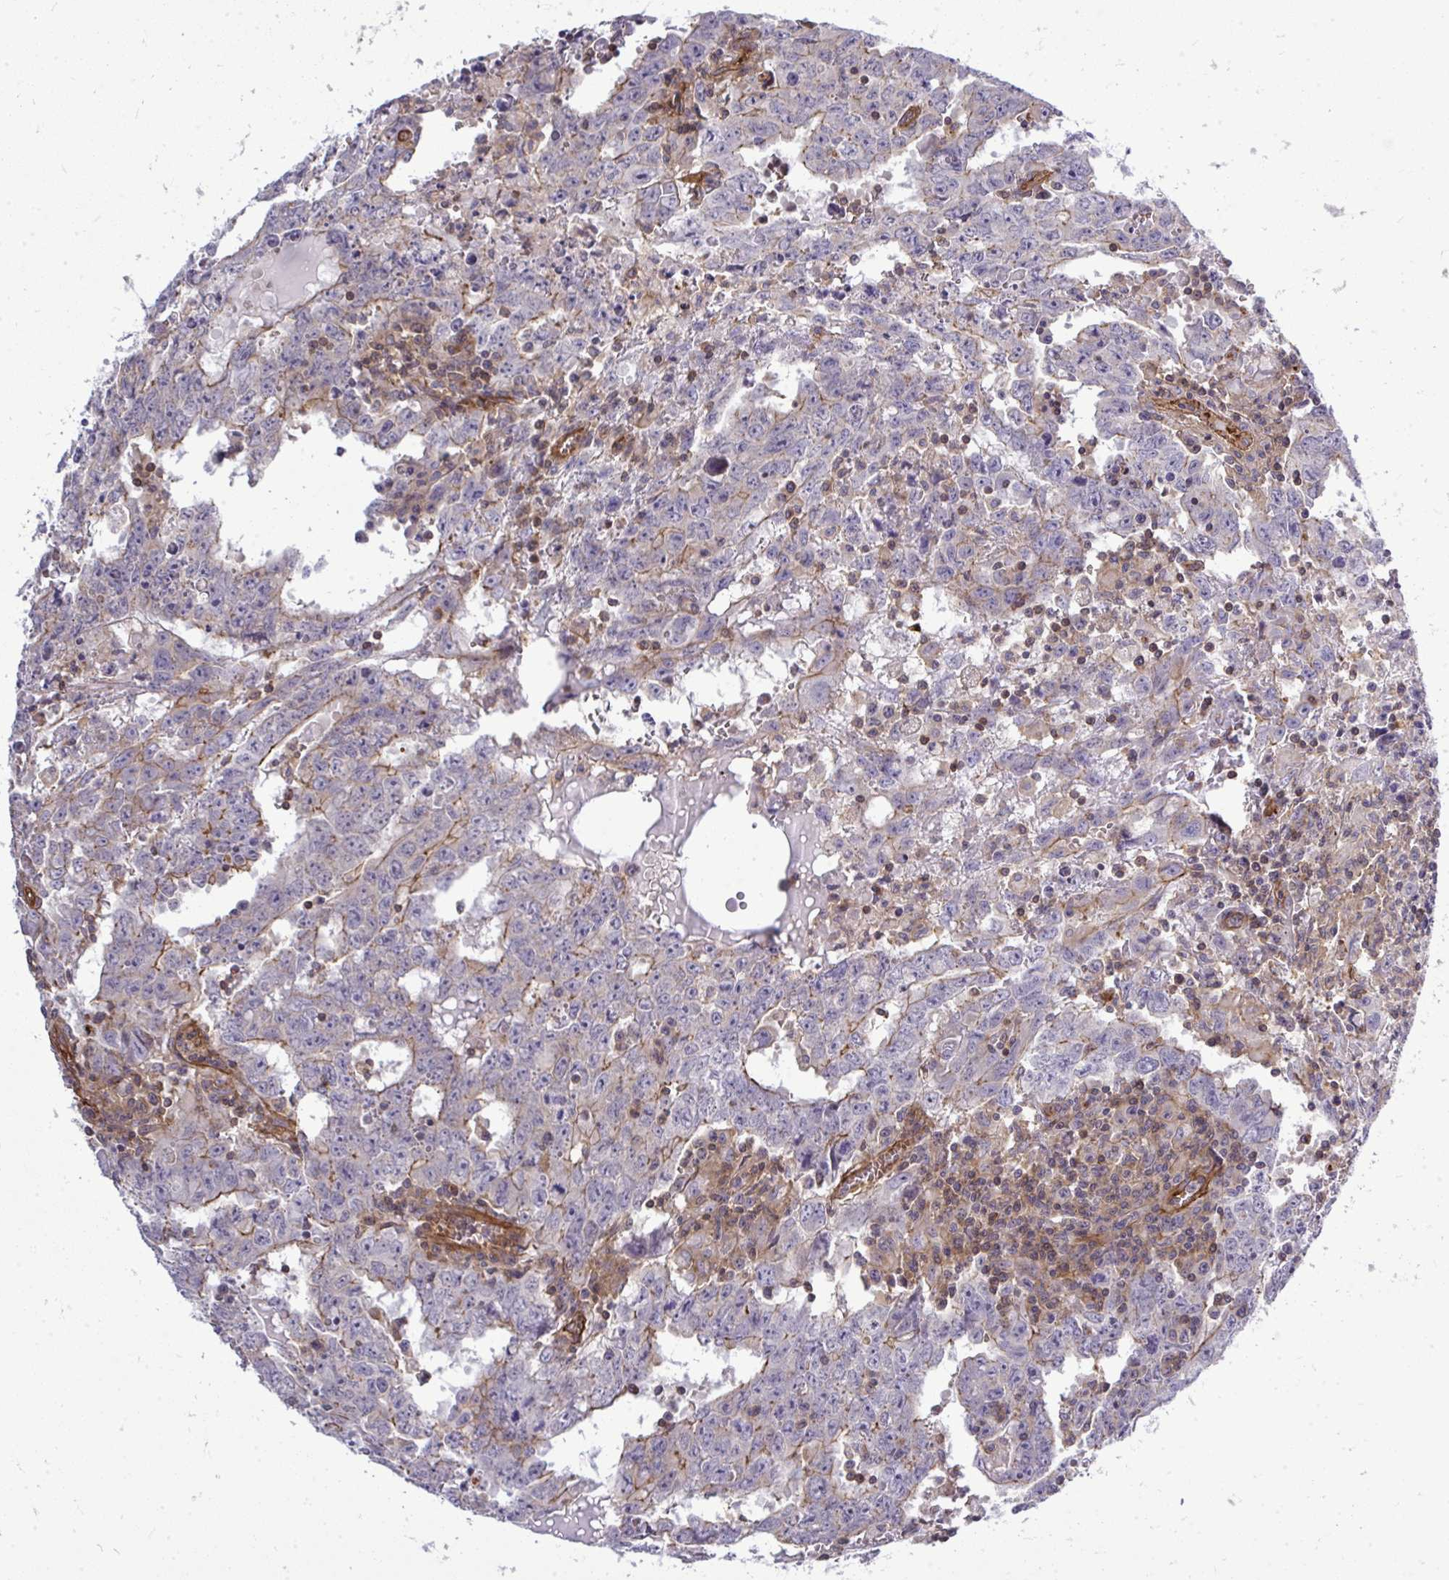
{"staining": {"intensity": "negative", "quantity": "none", "location": "none"}, "tissue": "testis cancer", "cell_type": "Tumor cells", "image_type": "cancer", "snomed": [{"axis": "morphology", "description": "Carcinoma, Embryonal, NOS"}, {"axis": "topography", "description": "Testis"}], "caption": "Immunohistochemistry photomicrograph of embryonal carcinoma (testis) stained for a protein (brown), which reveals no staining in tumor cells. (Brightfield microscopy of DAB (3,3'-diaminobenzidine) IHC at high magnification).", "gene": "FUT10", "patient": {"sex": "male", "age": 22}}